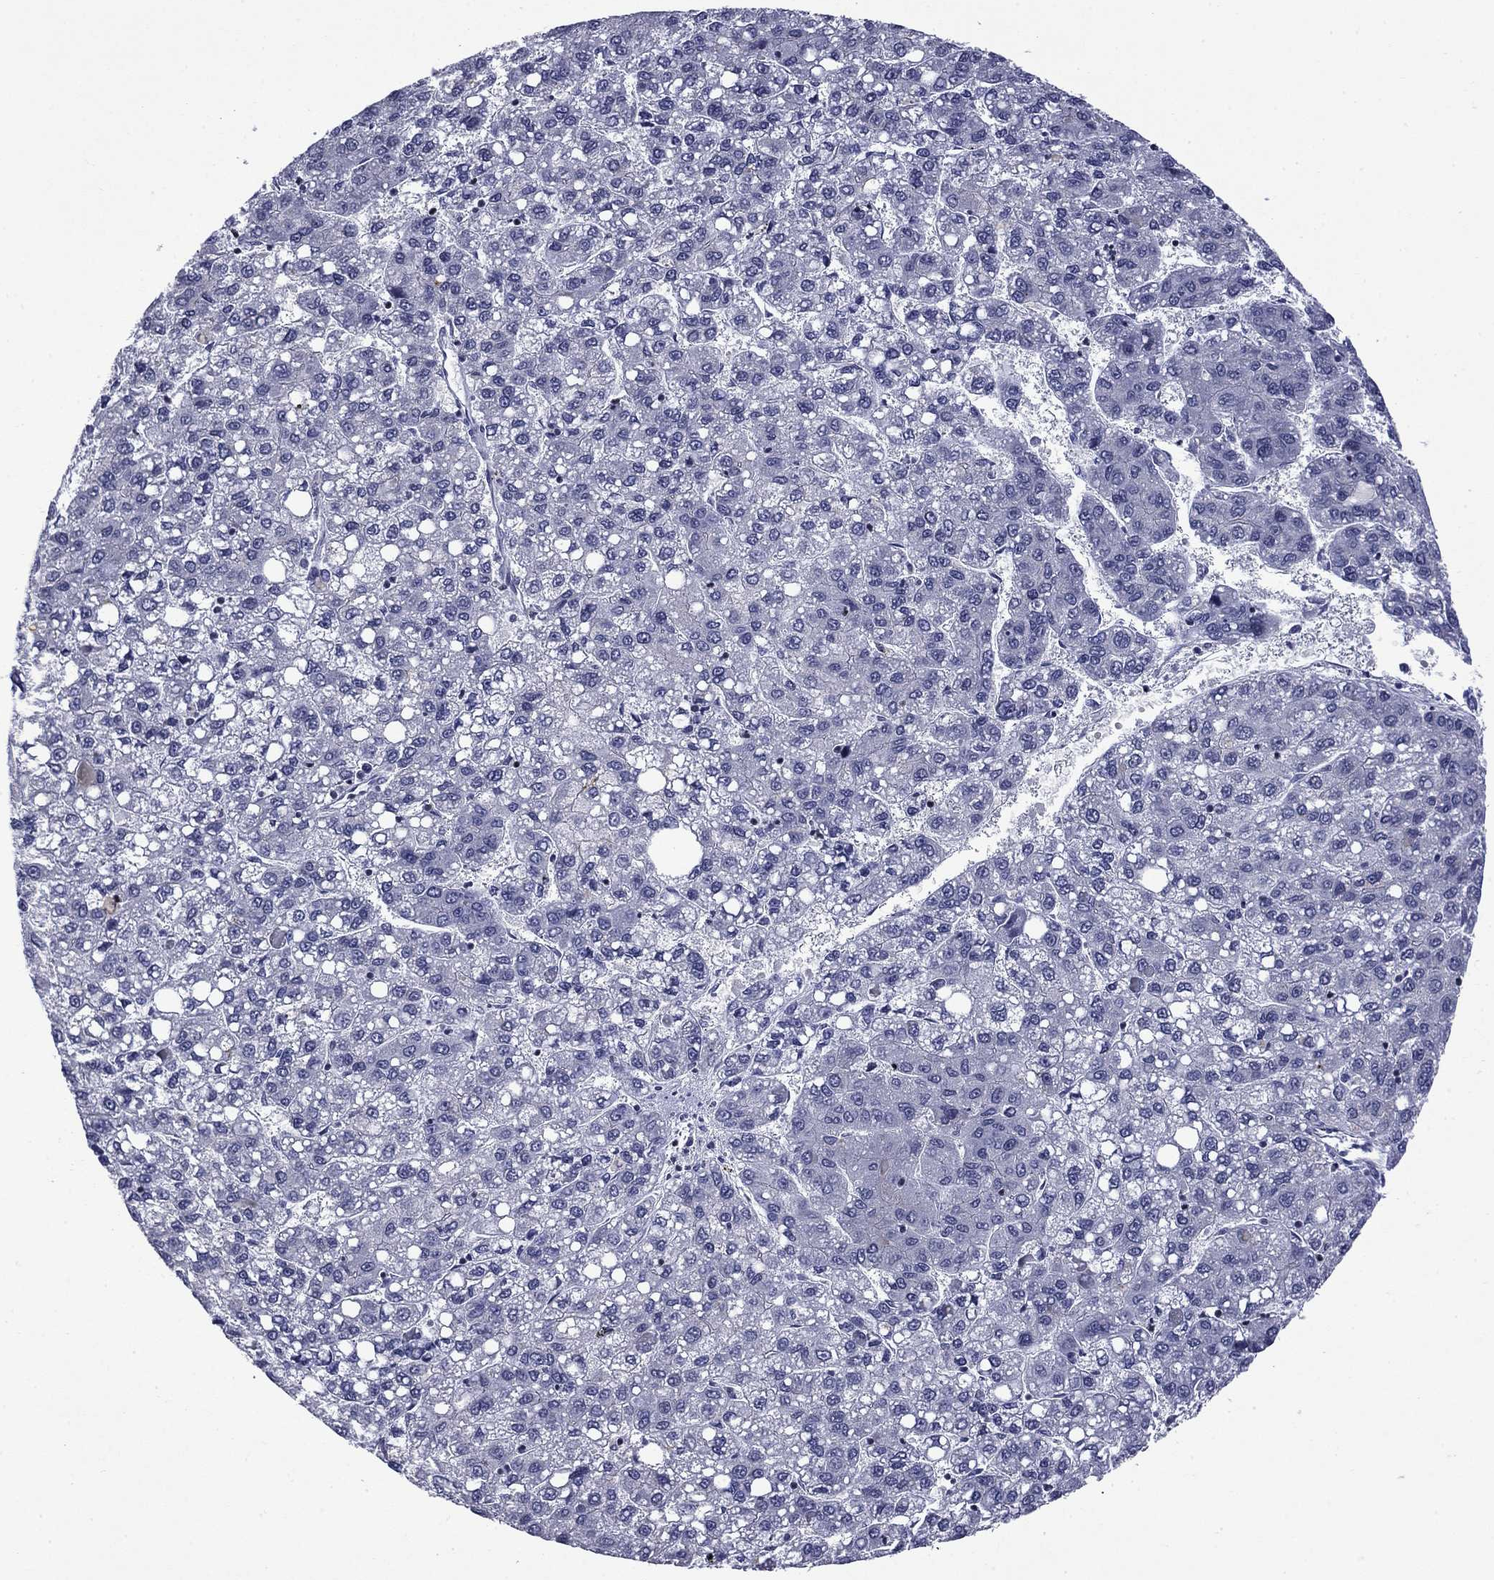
{"staining": {"intensity": "negative", "quantity": "none", "location": "none"}, "tissue": "liver cancer", "cell_type": "Tumor cells", "image_type": "cancer", "snomed": [{"axis": "morphology", "description": "Carcinoma, Hepatocellular, NOS"}, {"axis": "topography", "description": "Liver"}], "caption": "DAB immunohistochemical staining of liver cancer (hepatocellular carcinoma) shows no significant positivity in tumor cells.", "gene": "IKZF3", "patient": {"sex": "female", "age": 82}}